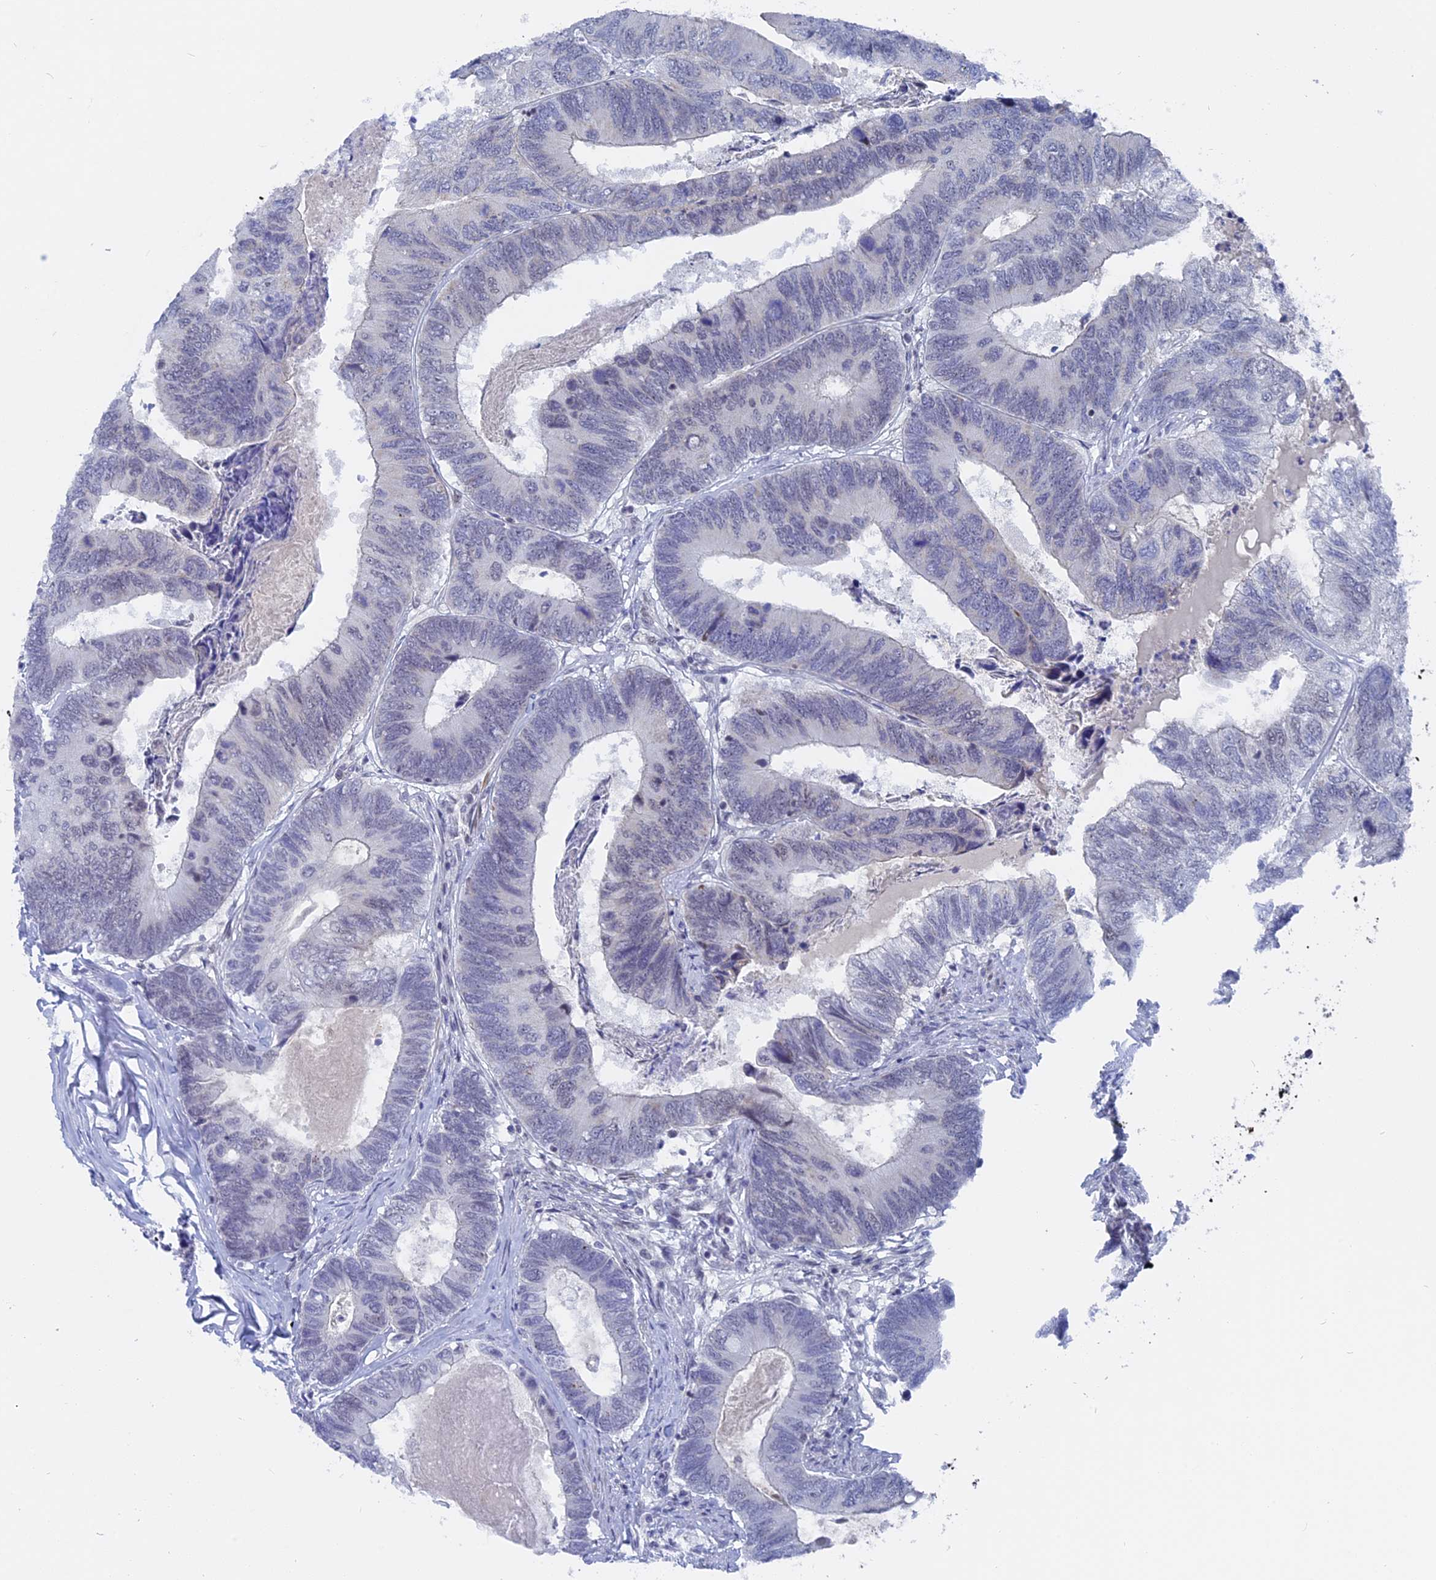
{"staining": {"intensity": "negative", "quantity": "none", "location": "none"}, "tissue": "colorectal cancer", "cell_type": "Tumor cells", "image_type": "cancer", "snomed": [{"axis": "morphology", "description": "Adenocarcinoma, NOS"}, {"axis": "topography", "description": "Colon"}], "caption": "IHC of human colorectal adenocarcinoma reveals no positivity in tumor cells. The staining is performed using DAB brown chromogen with nuclei counter-stained in using hematoxylin.", "gene": "BRD2", "patient": {"sex": "female", "age": 67}}